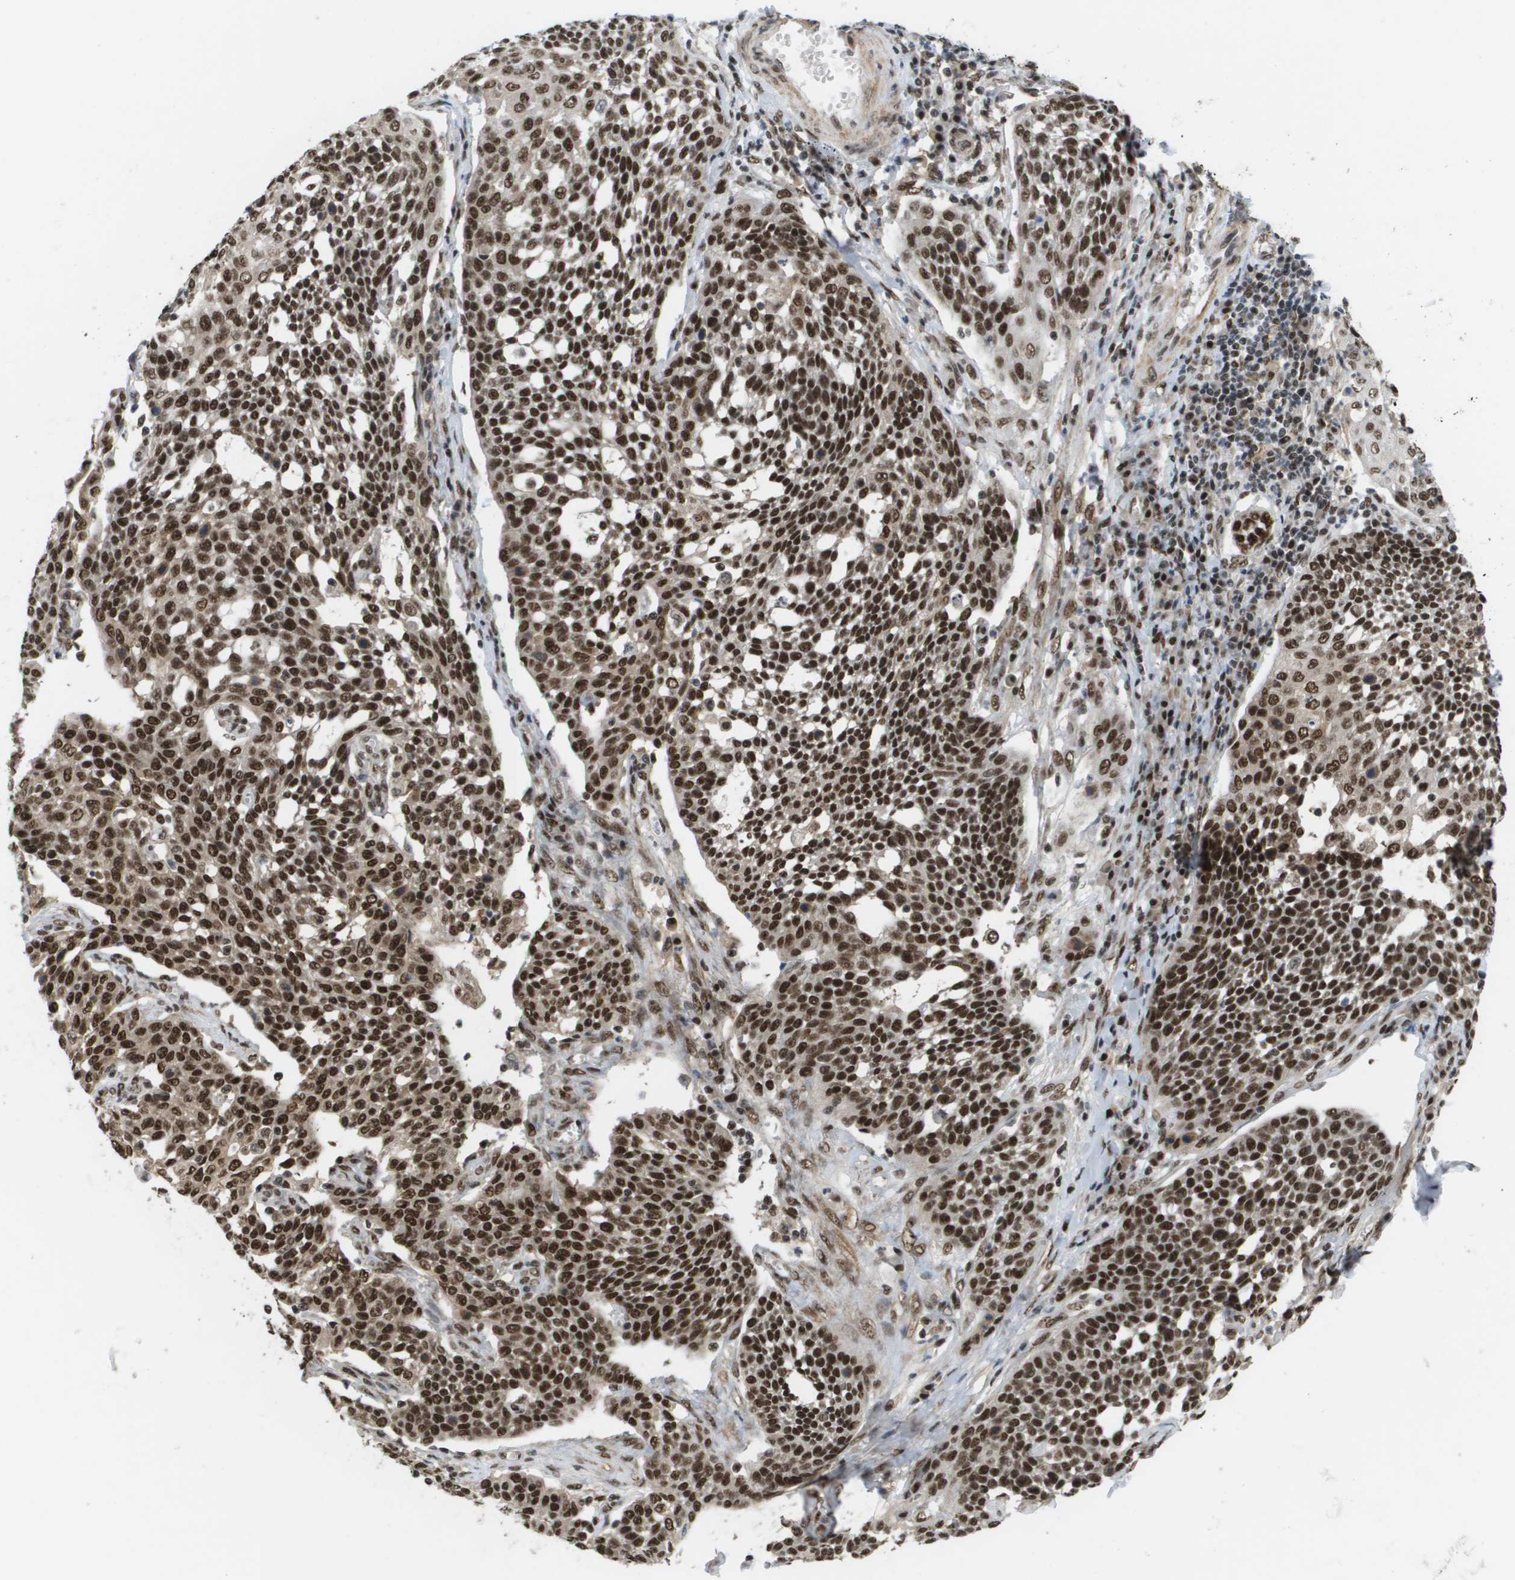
{"staining": {"intensity": "strong", "quantity": ">75%", "location": "nuclear"}, "tissue": "cervical cancer", "cell_type": "Tumor cells", "image_type": "cancer", "snomed": [{"axis": "morphology", "description": "Squamous cell carcinoma, NOS"}, {"axis": "topography", "description": "Cervix"}], "caption": "Cervical squamous cell carcinoma stained for a protein shows strong nuclear positivity in tumor cells.", "gene": "PRCC", "patient": {"sex": "female", "age": 34}}